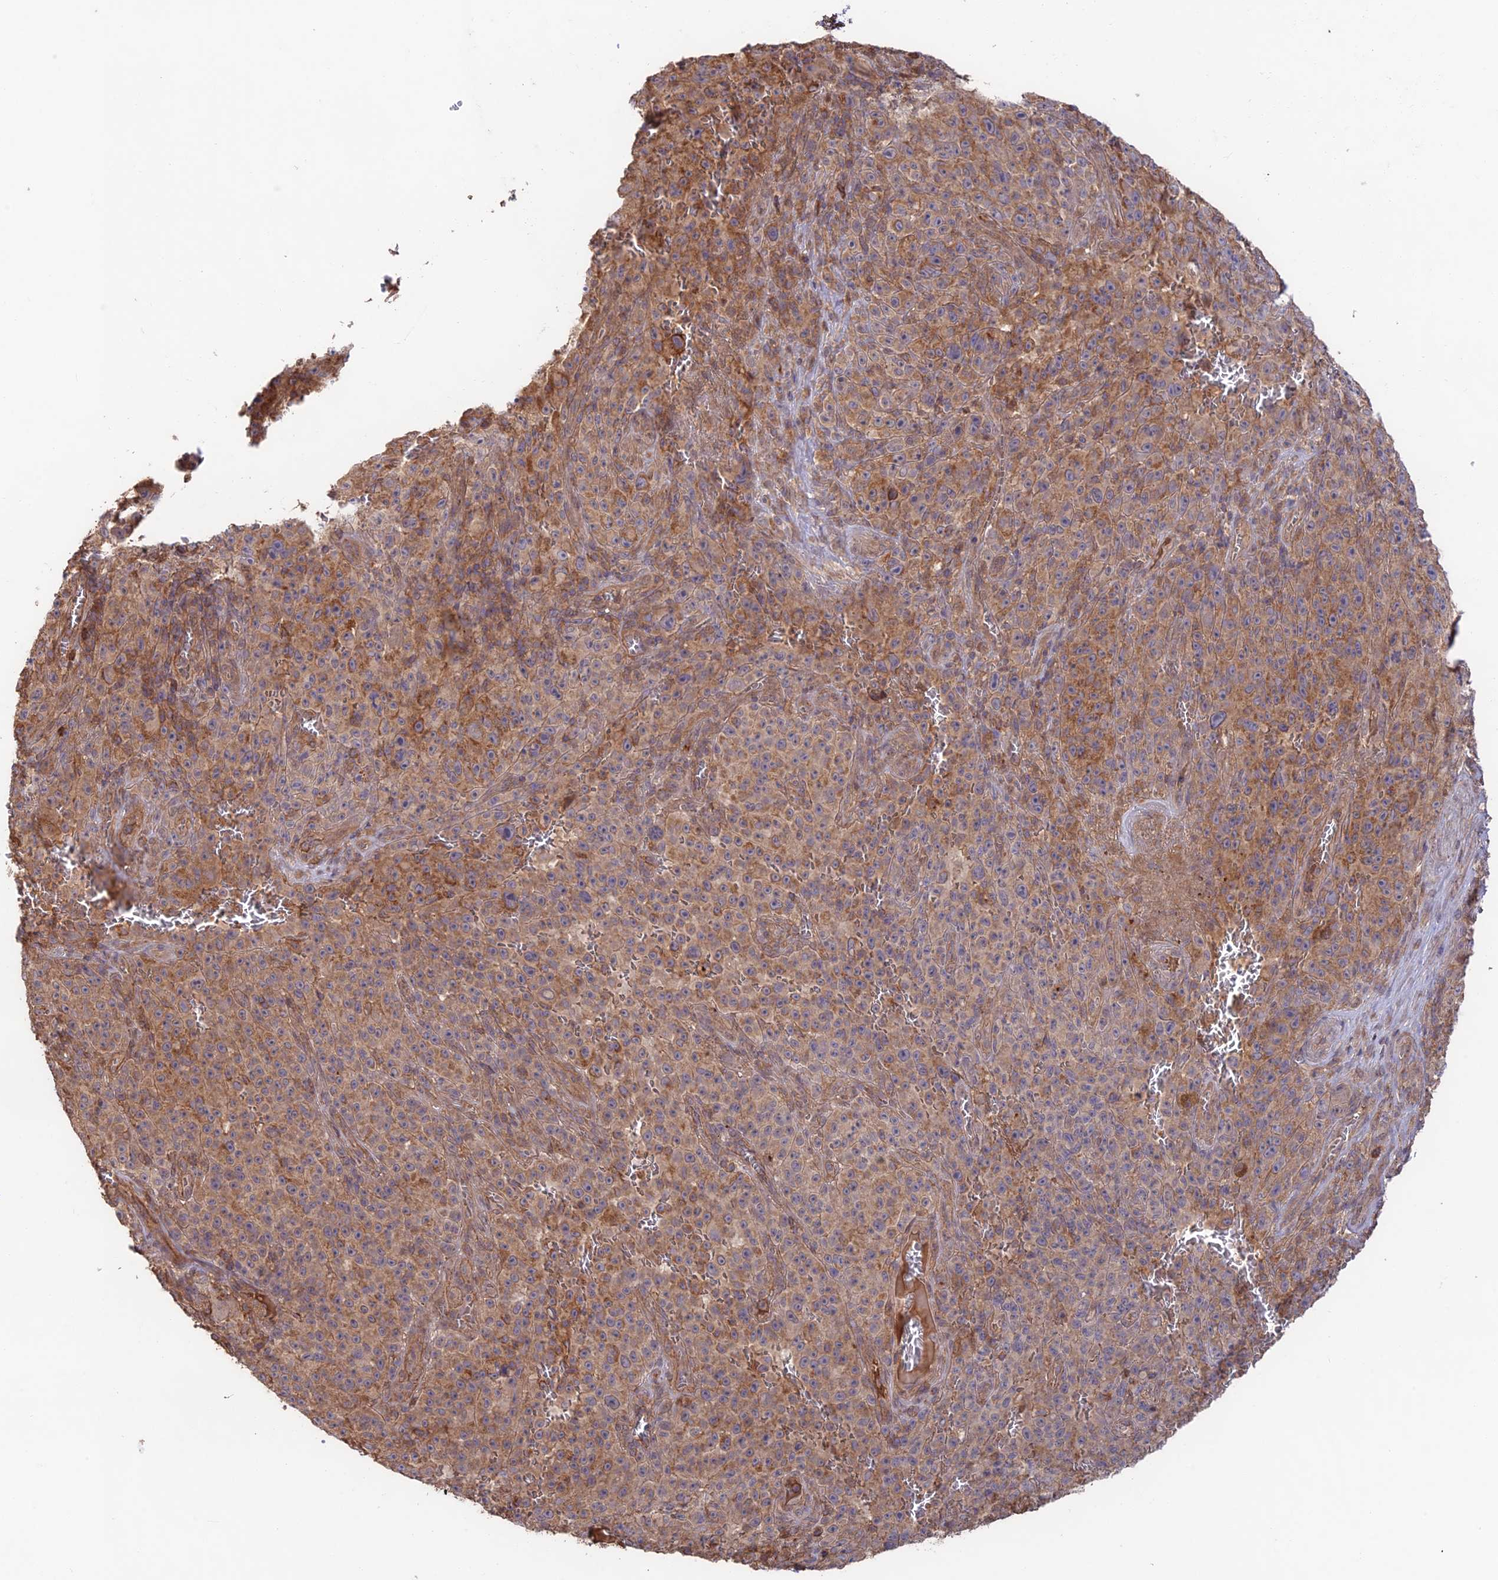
{"staining": {"intensity": "moderate", "quantity": ">75%", "location": "cytoplasmic/membranous"}, "tissue": "melanoma", "cell_type": "Tumor cells", "image_type": "cancer", "snomed": [{"axis": "morphology", "description": "Malignant melanoma, NOS"}, {"axis": "topography", "description": "Skin"}], "caption": "A medium amount of moderate cytoplasmic/membranous staining is present in about >75% of tumor cells in melanoma tissue.", "gene": "CLCF1", "patient": {"sex": "female", "age": 82}}